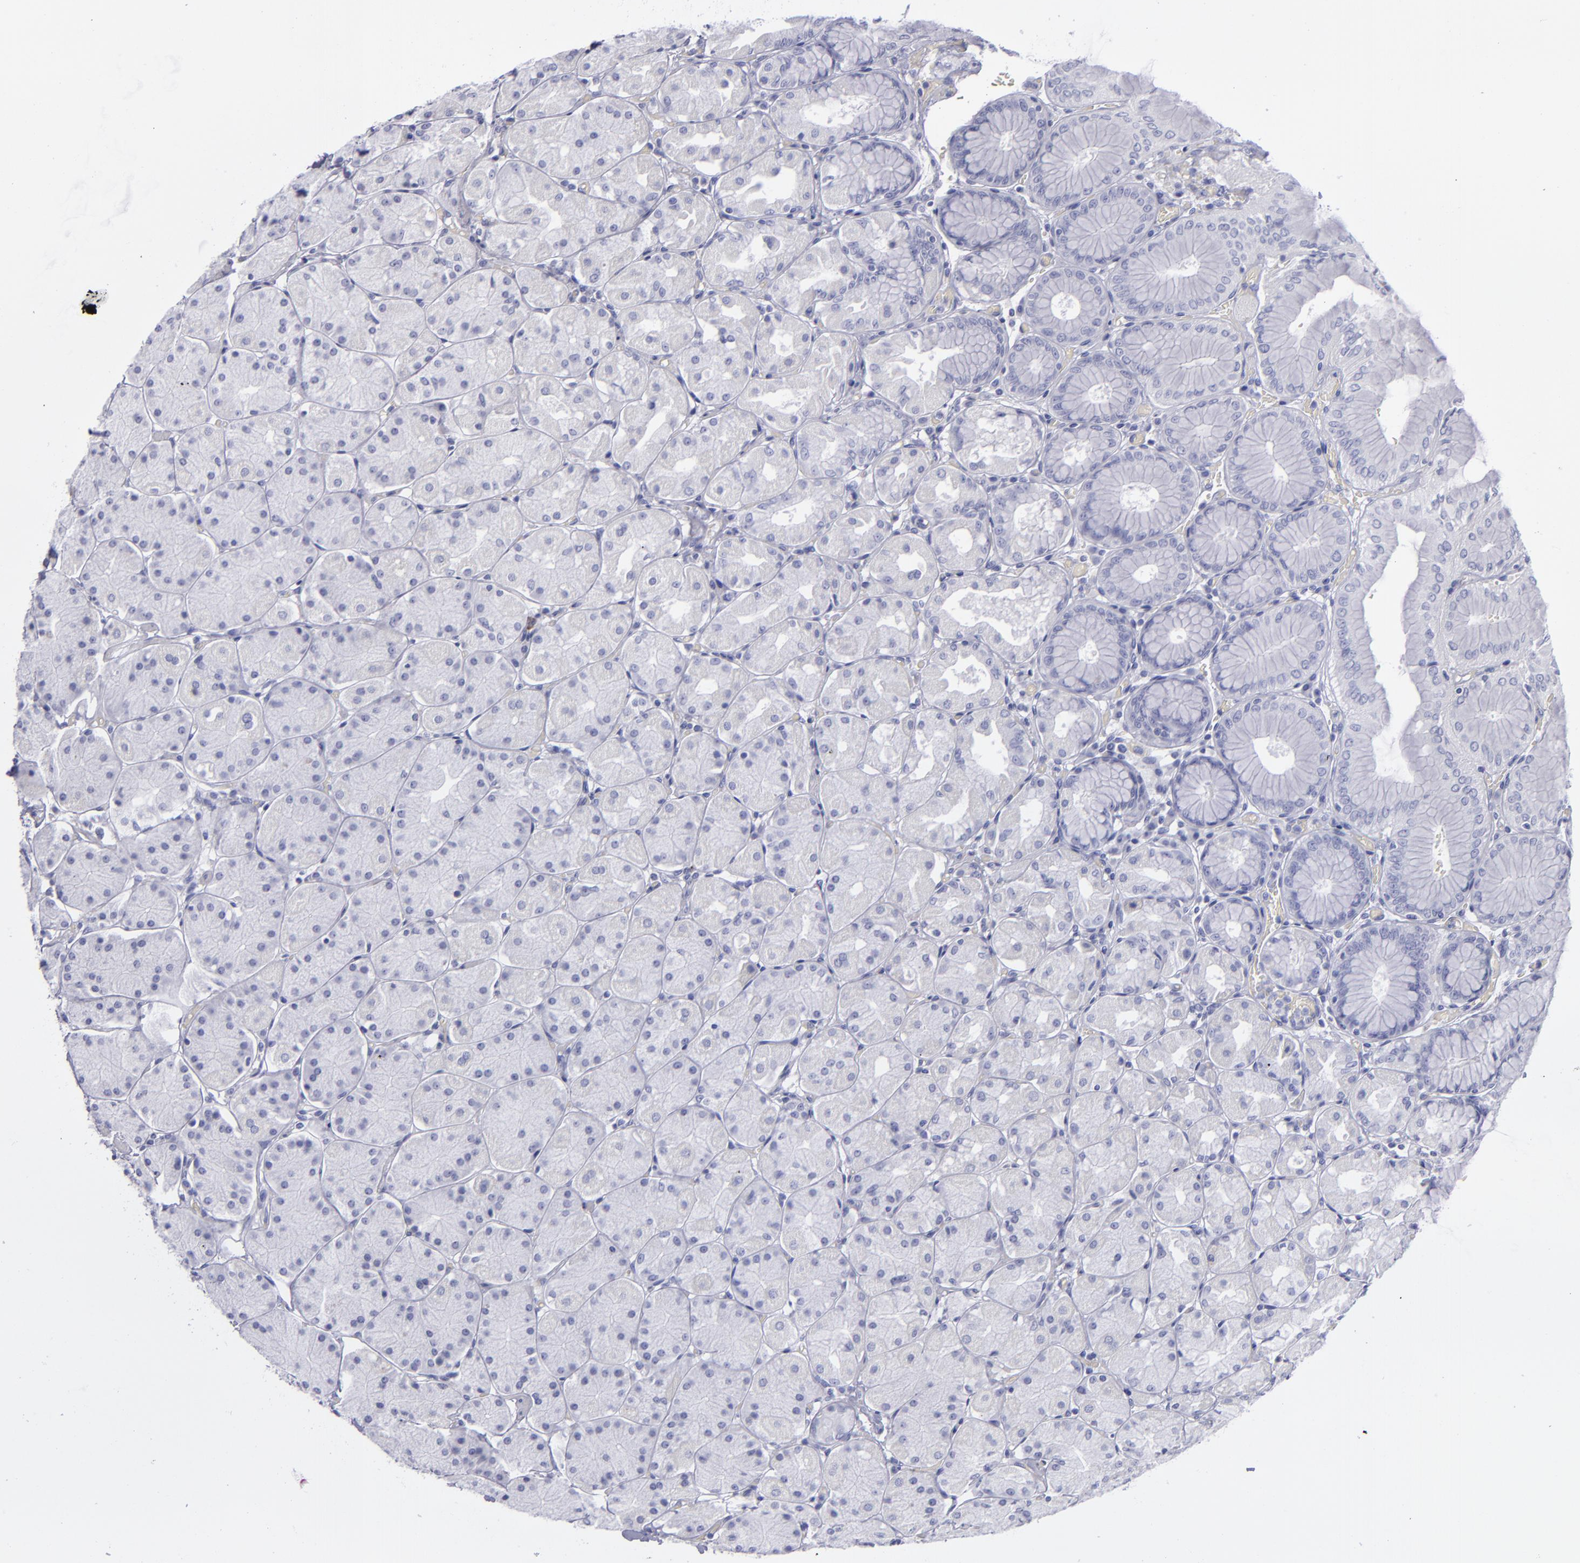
{"staining": {"intensity": "negative", "quantity": "none", "location": "none"}, "tissue": "stomach", "cell_type": "Glandular cells", "image_type": "normal", "snomed": [{"axis": "morphology", "description": "Normal tissue, NOS"}, {"axis": "topography", "description": "Stomach, upper"}, {"axis": "topography", "description": "Stomach"}], "caption": "A high-resolution image shows immunohistochemistry staining of normal stomach, which reveals no significant expression in glandular cells.", "gene": "CD22", "patient": {"sex": "male", "age": 76}}